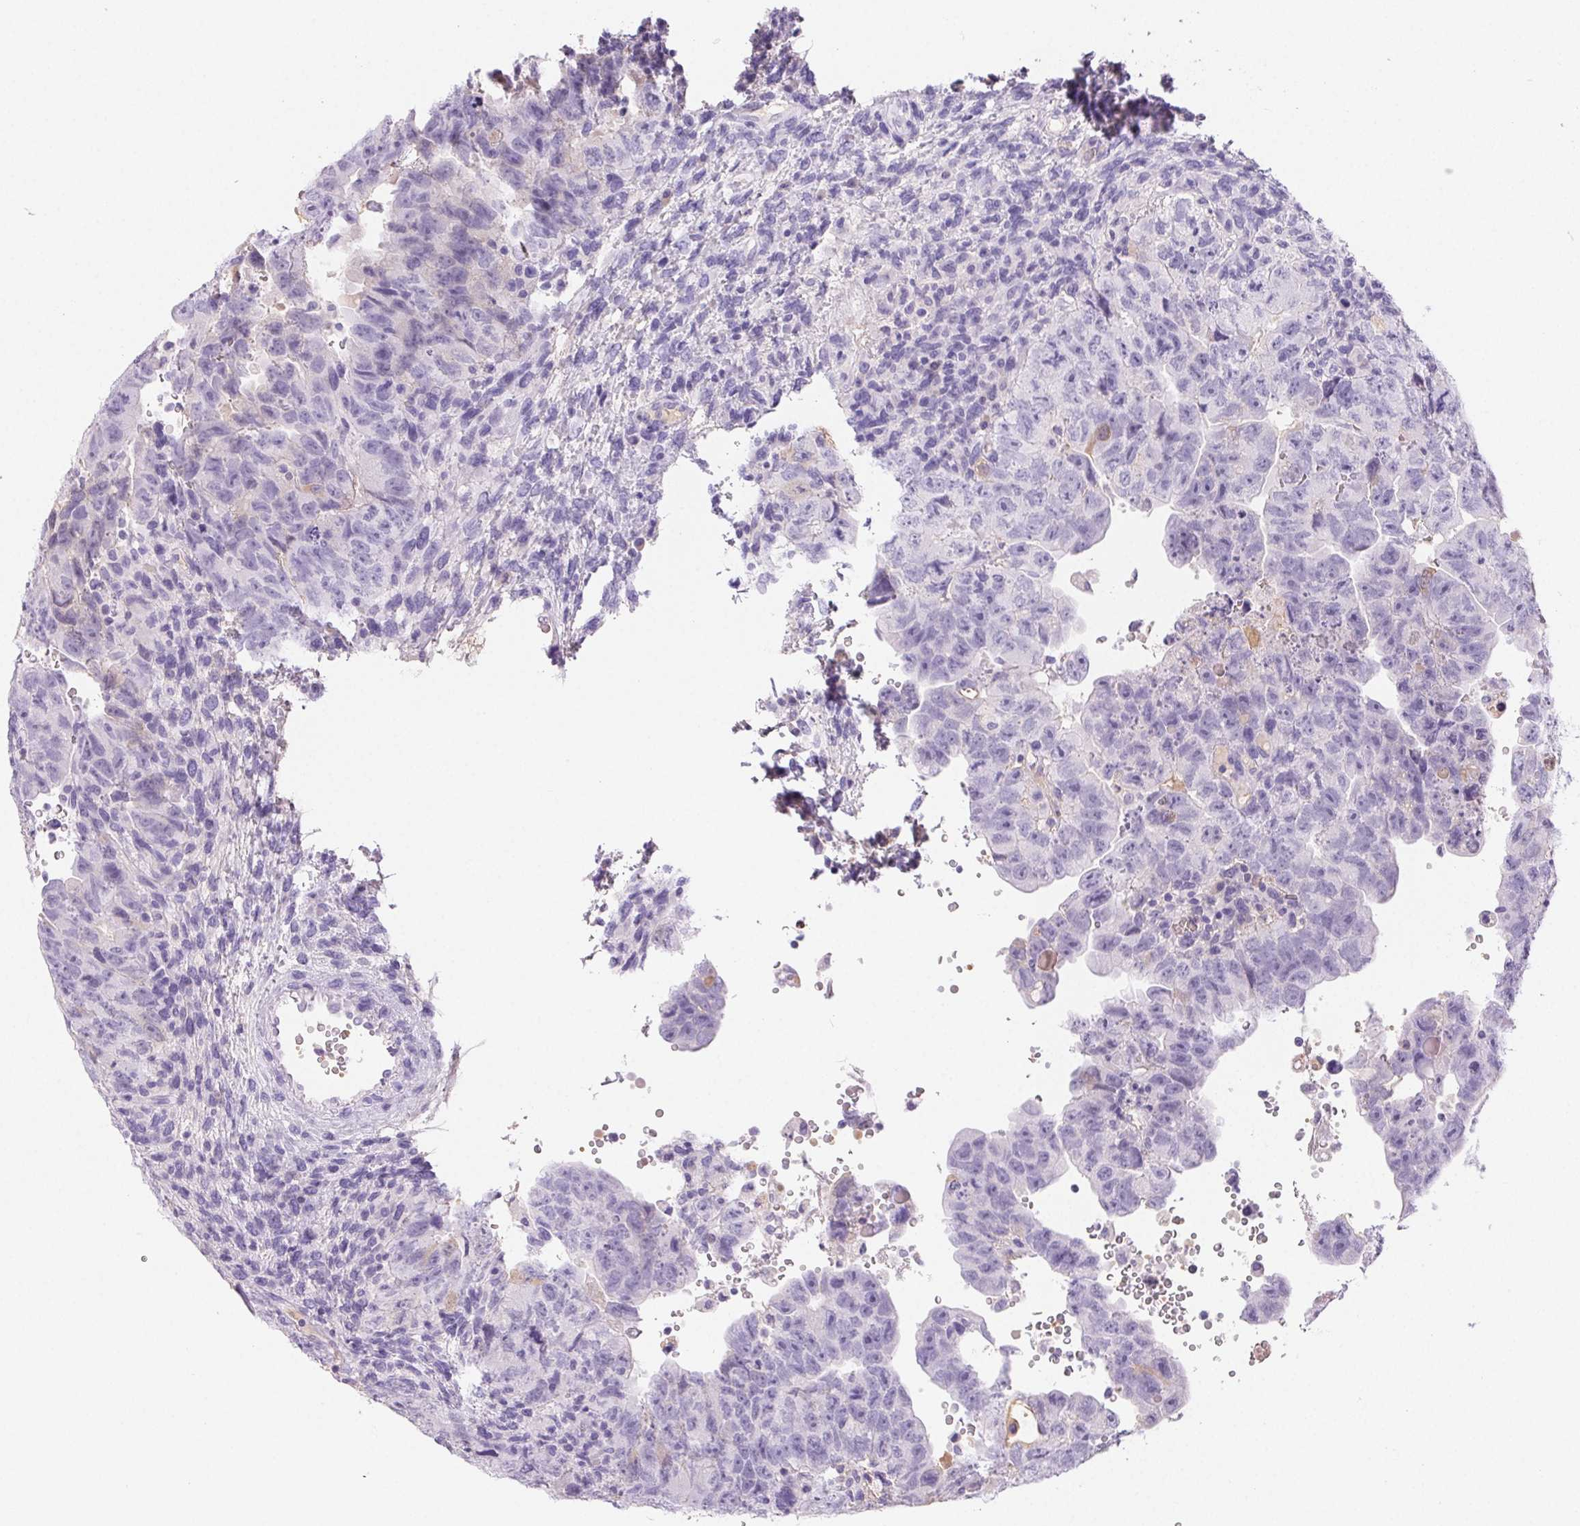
{"staining": {"intensity": "negative", "quantity": "none", "location": "none"}, "tissue": "testis cancer", "cell_type": "Tumor cells", "image_type": "cancer", "snomed": [{"axis": "morphology", "description": "Carcinoma, Embryonal, NOS"}, {"axis": "topography", "description": "Testis"}], "caption": "Protein analysis of testis embryonal carcinoma demonstrates no significant staining in tumor cells. The staining was performed using DAB (3,3'-diaminobenzidine) to visualize the protein expression in brown, while the nuclei were stained in blue with hematoxylin (Magnification: 20x).", "gene": "PADI4", "patient": {"sex": "male", "age": 24}}